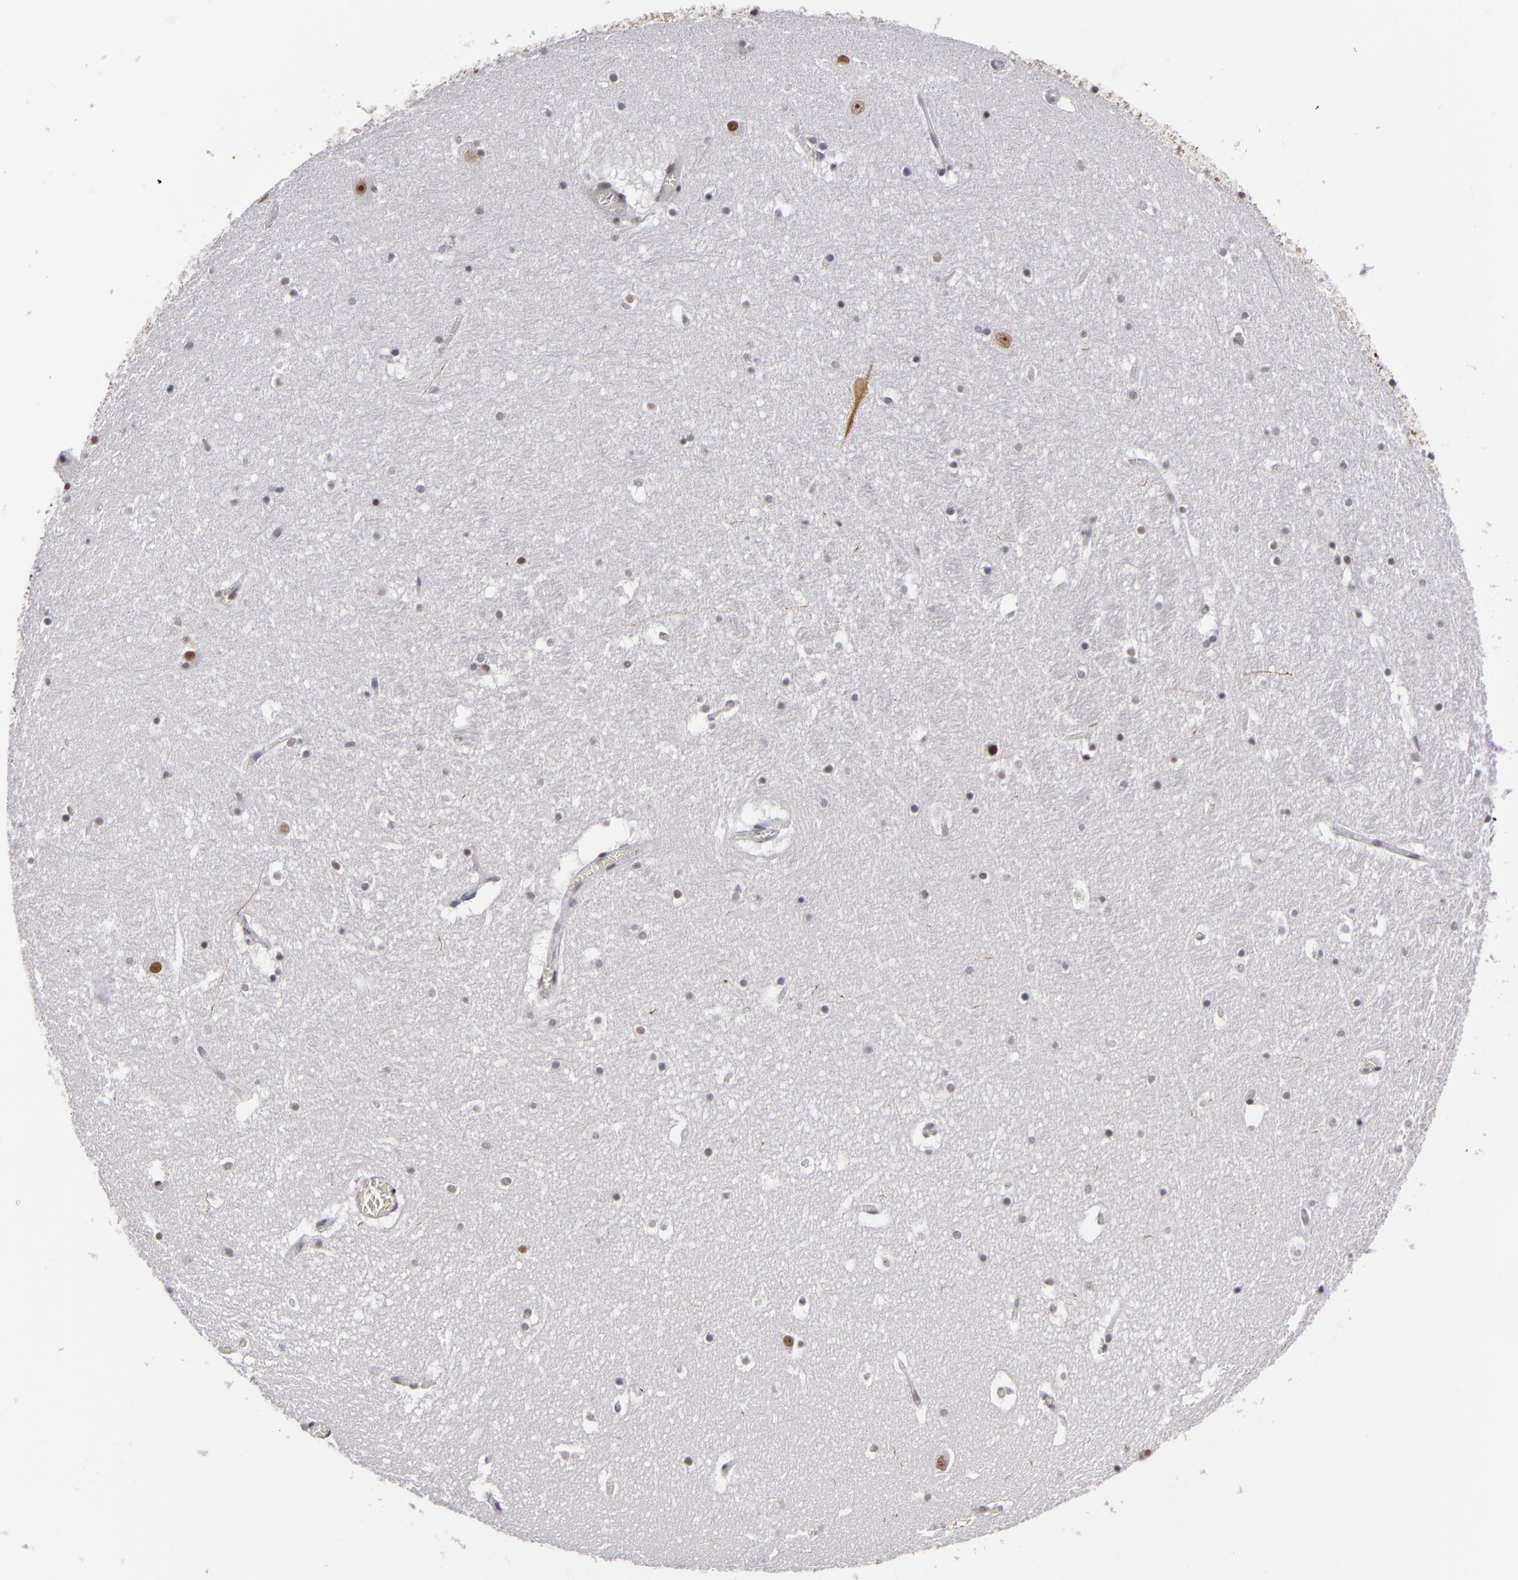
{"staining": {"intensity": "weak", "quantity": "<25%", "location": "nuclear"}, "tissue": "hippocampus", "cell_type": "Glial cells", "image_type": "normal", "snomed": [{"axis": "morphology", "description": "Normal tissue, NOS"}, {"axis": "topography", "description": "Hippocampus"}], "caption": "DAB immunohistochemical staining of benign hippocampus demonstrates no significant positivity in glial cells.", "gene": "RRP7A", "patient": {"sex": "male", "age": 45}}